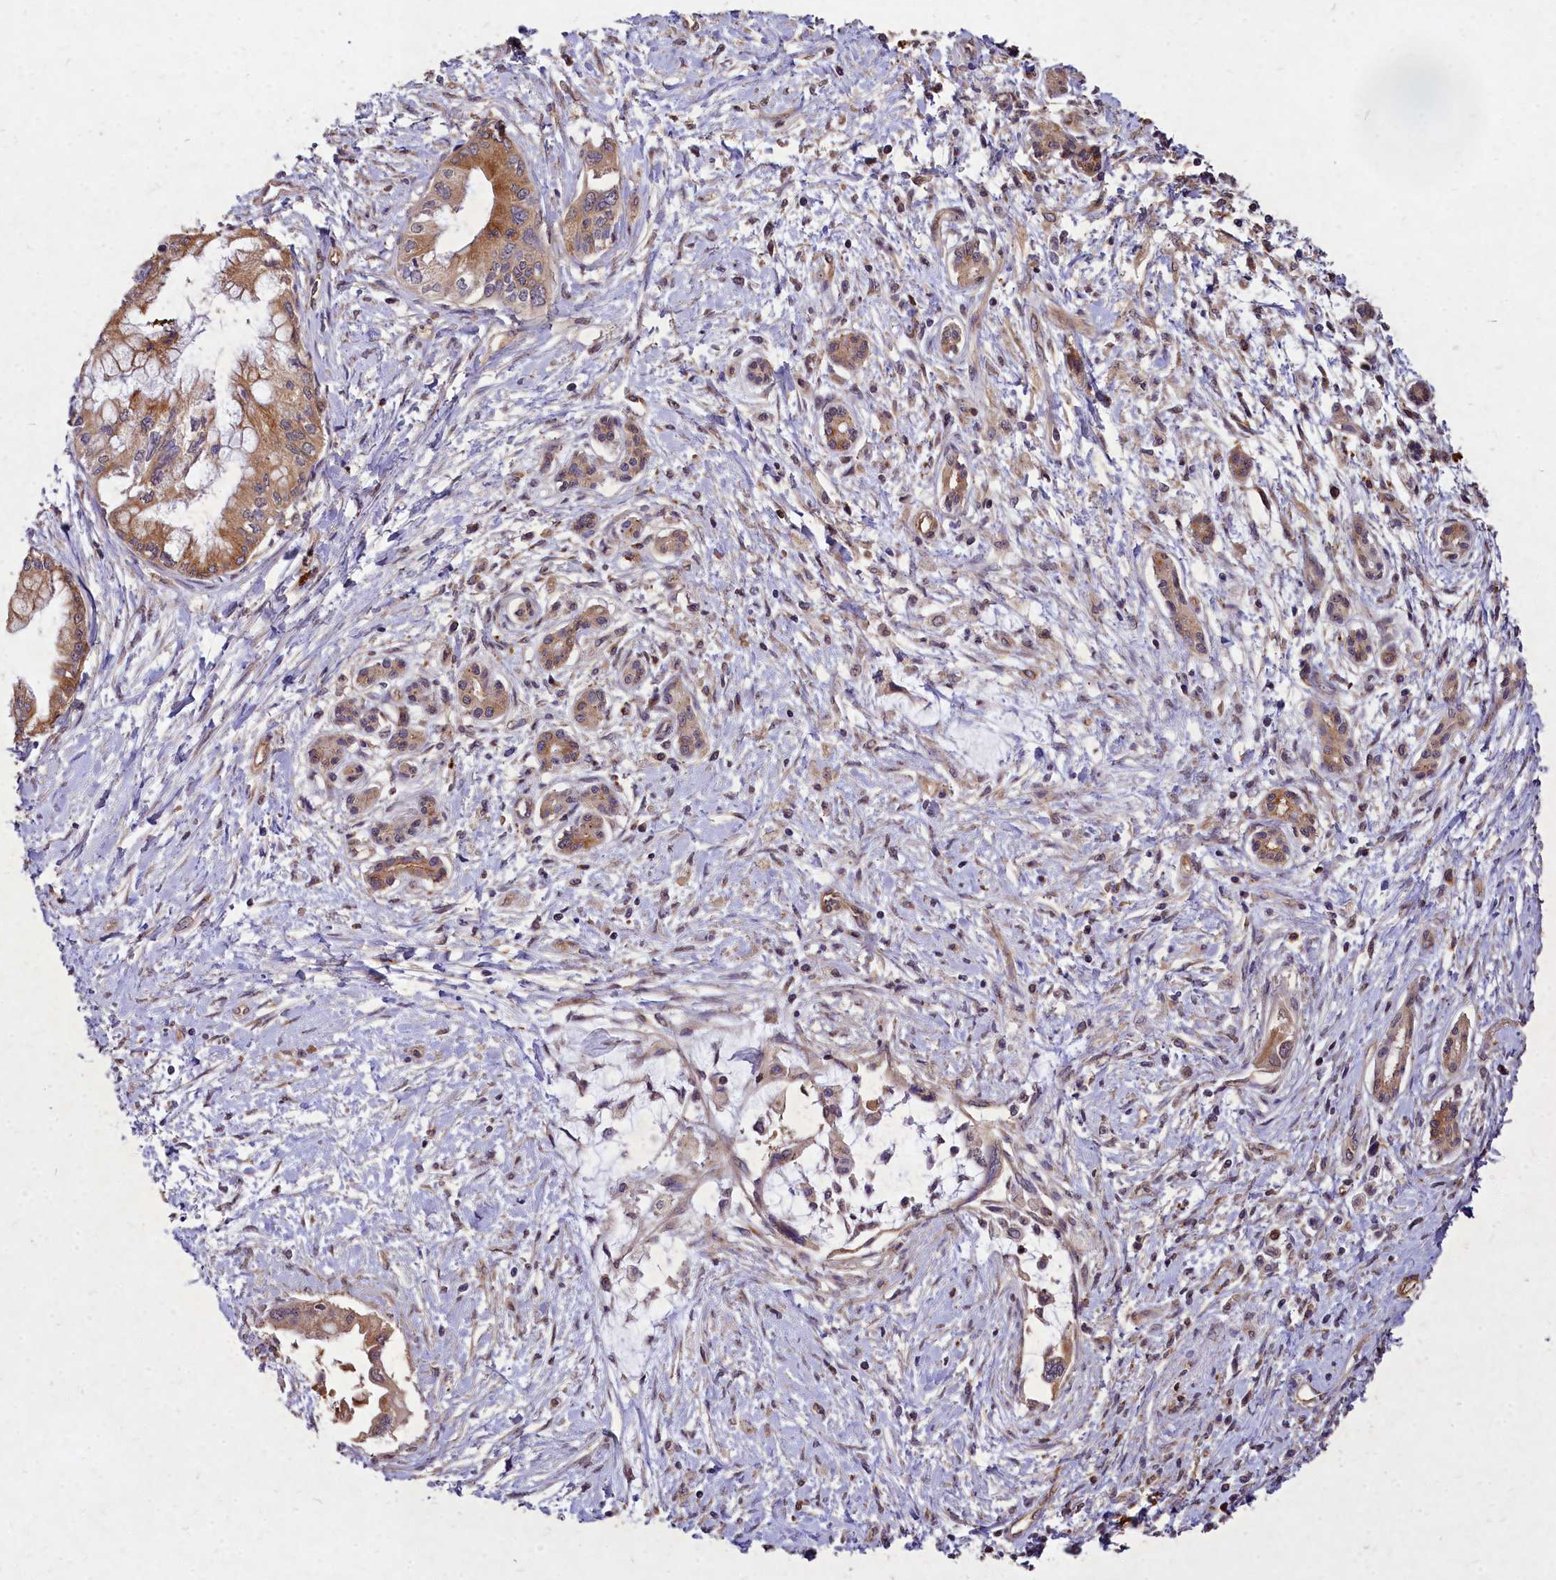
{"staining": {"intensity": "moderate", "quantity": ">75%", "location": "cytoplasmic/membranous"}, "tissue": "pancreatic cancer", "cell_type": "Tumor cells", "image_type": "cancer", "snomed": [{"axis": "morphology", "description": "Adenocarcinoma, NOS"}, {"axis": "topography", "description": "Pancreas"}], "caption": "A high-resolution image shows IHC staining of pancreatic cancer (adenocarcinoma), which exhibits moderate cytoplasmic/membranous expression in approximately >75% of tumor cells. (brown staining indicates protein expression, while blue staining denotes nuclei).", "gene": "SKA1", "patient": {"sex": "male", "age": 46}}